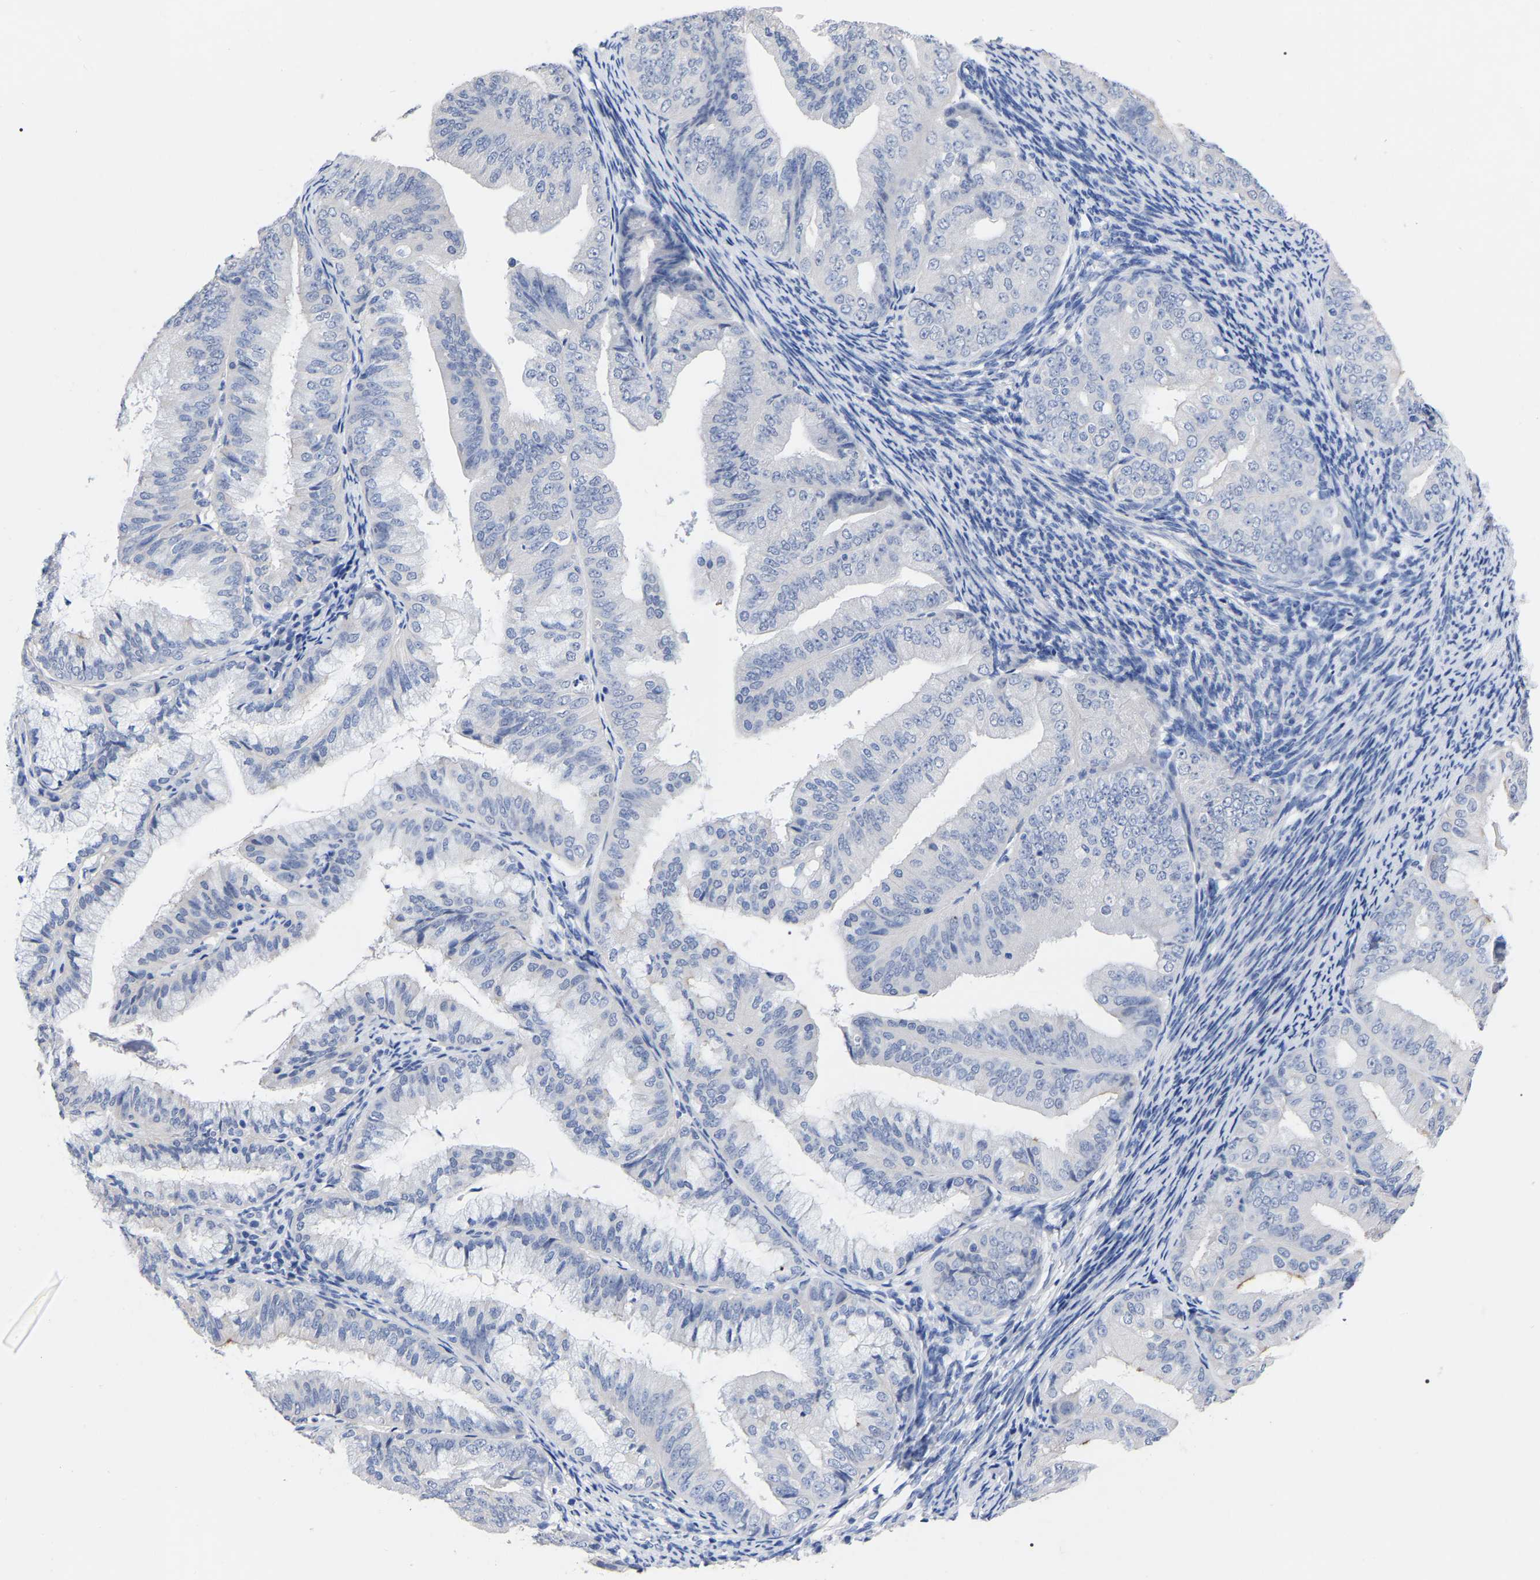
{"staining": {"intensity": "negative", "quantity": "none", "location": "none"}, "tissue": "endometrial cancer", "cell_type": "Tumor cells", "image_type": "cancer", "snomed": [{"axis": "morphology", "description": "Adenocarcinoma, NOS"}, {"axis": "topography", "description": "Endometrium"}], "caption": "Immunohistochemistry (IHC) micrograph of neoplastic tissue: endometrial cancer stained with DAB (3,3'-diaminobenzidine) demonstrates no significant protein staining in tumor cells. (Stains: DAB immunohistochemistry with hematoxylin counter stain, Microscopy: brightfield microscopy at high magnification).", "gene": "ANXA13", "patient": {"sex": "female", "age": 63}}